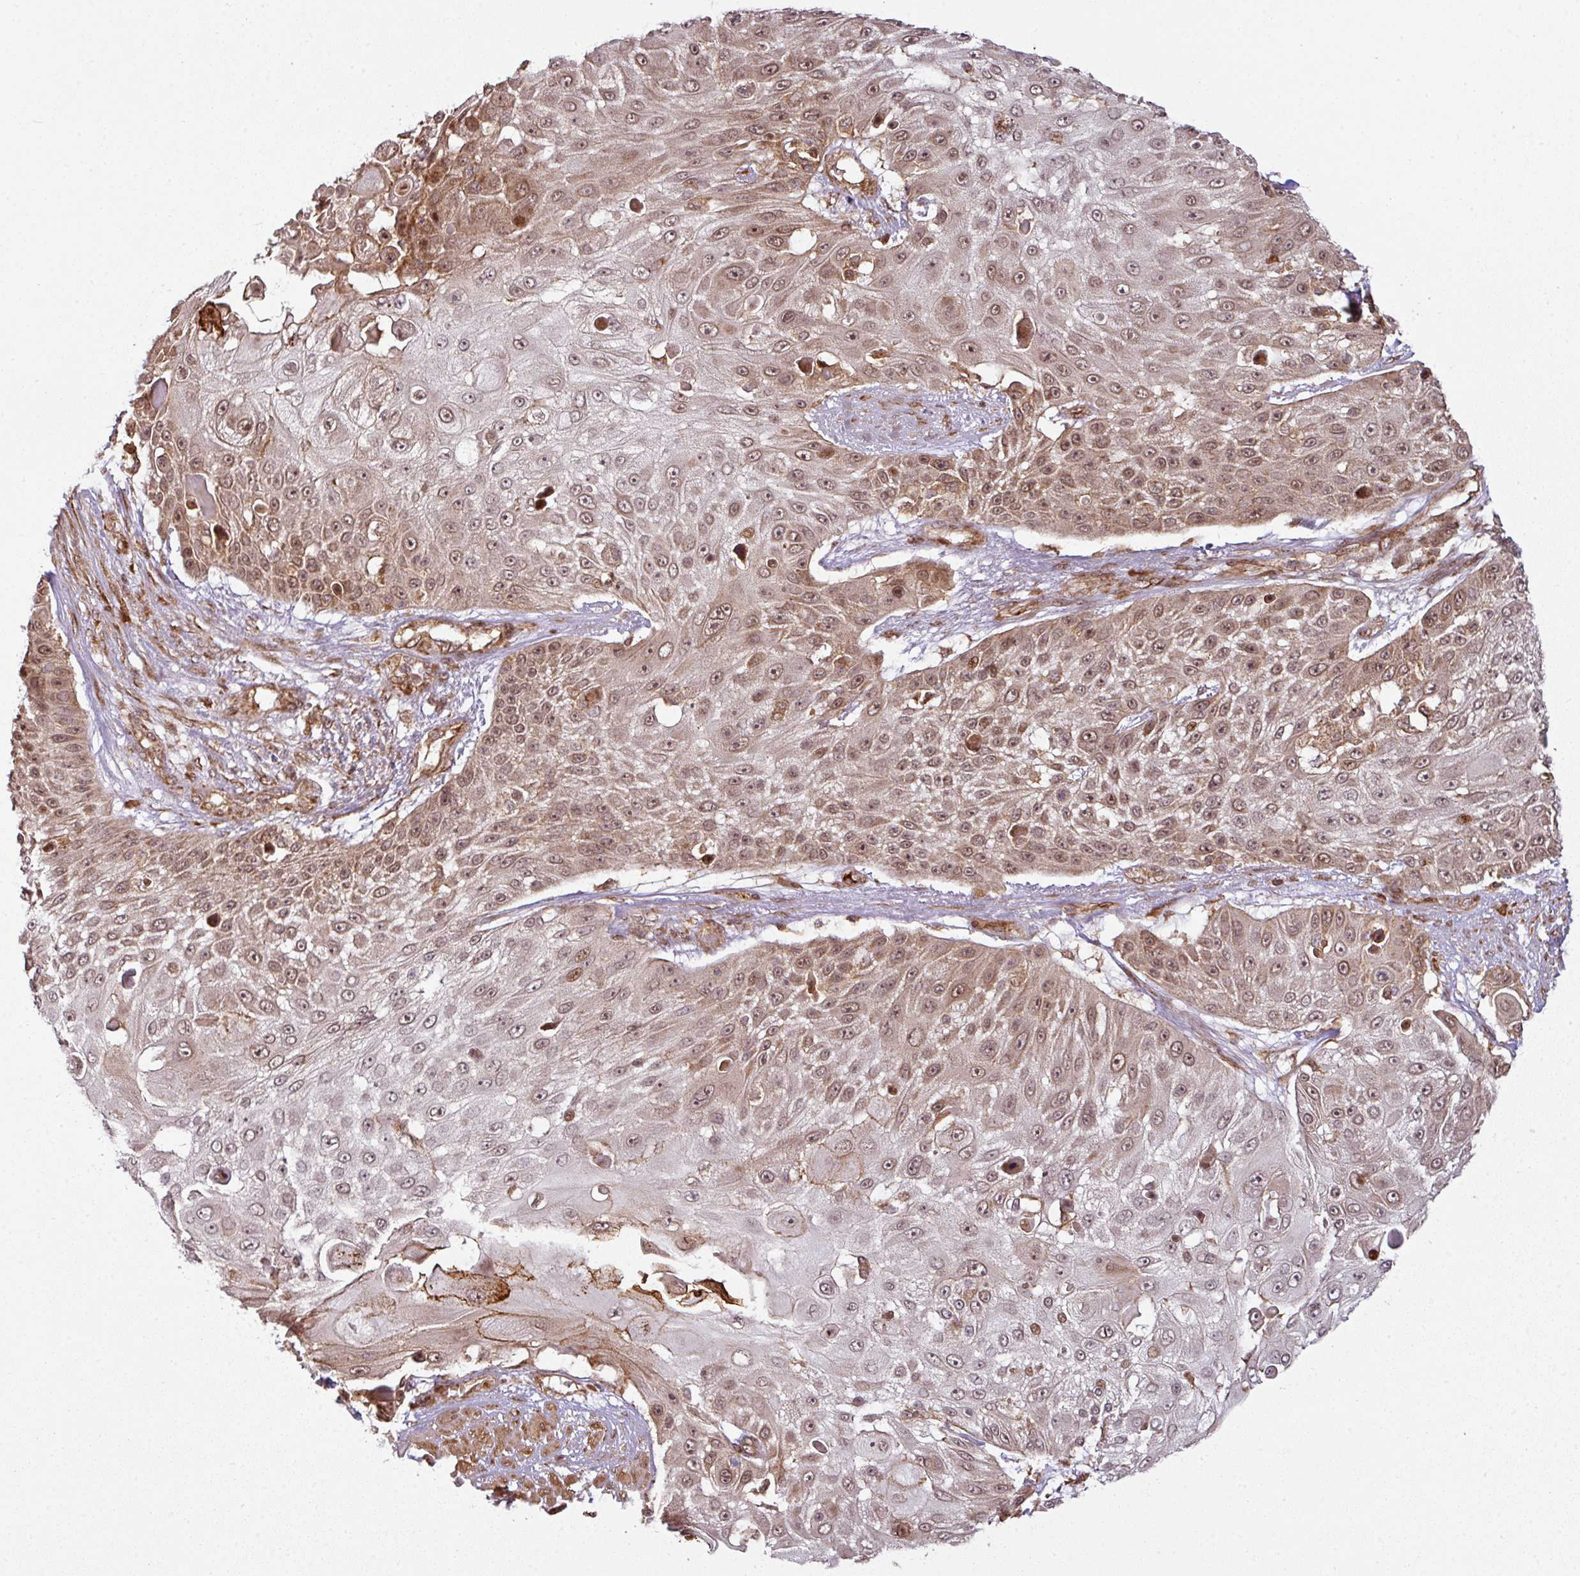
{"staining": {"intensity": "moderate", "quantity": ">75%", "location": "nuclear"}, "tissue": "skin cancer", "cell_type": "Tumor cells", "image_type": "cancer", "snomed": [{"axis": "morphology", "description": "Squamous cell carcinoma, NOS"}, {"axis": "topography", "description": "Skin"}], "caption": "Immunohistochemical staining of human skin cancer exhibits moderate nuclear protein staining in approximately >75% of tumor cells.", "gene": "ATAT1", "patient": {"sex": "female", "age": 86}}